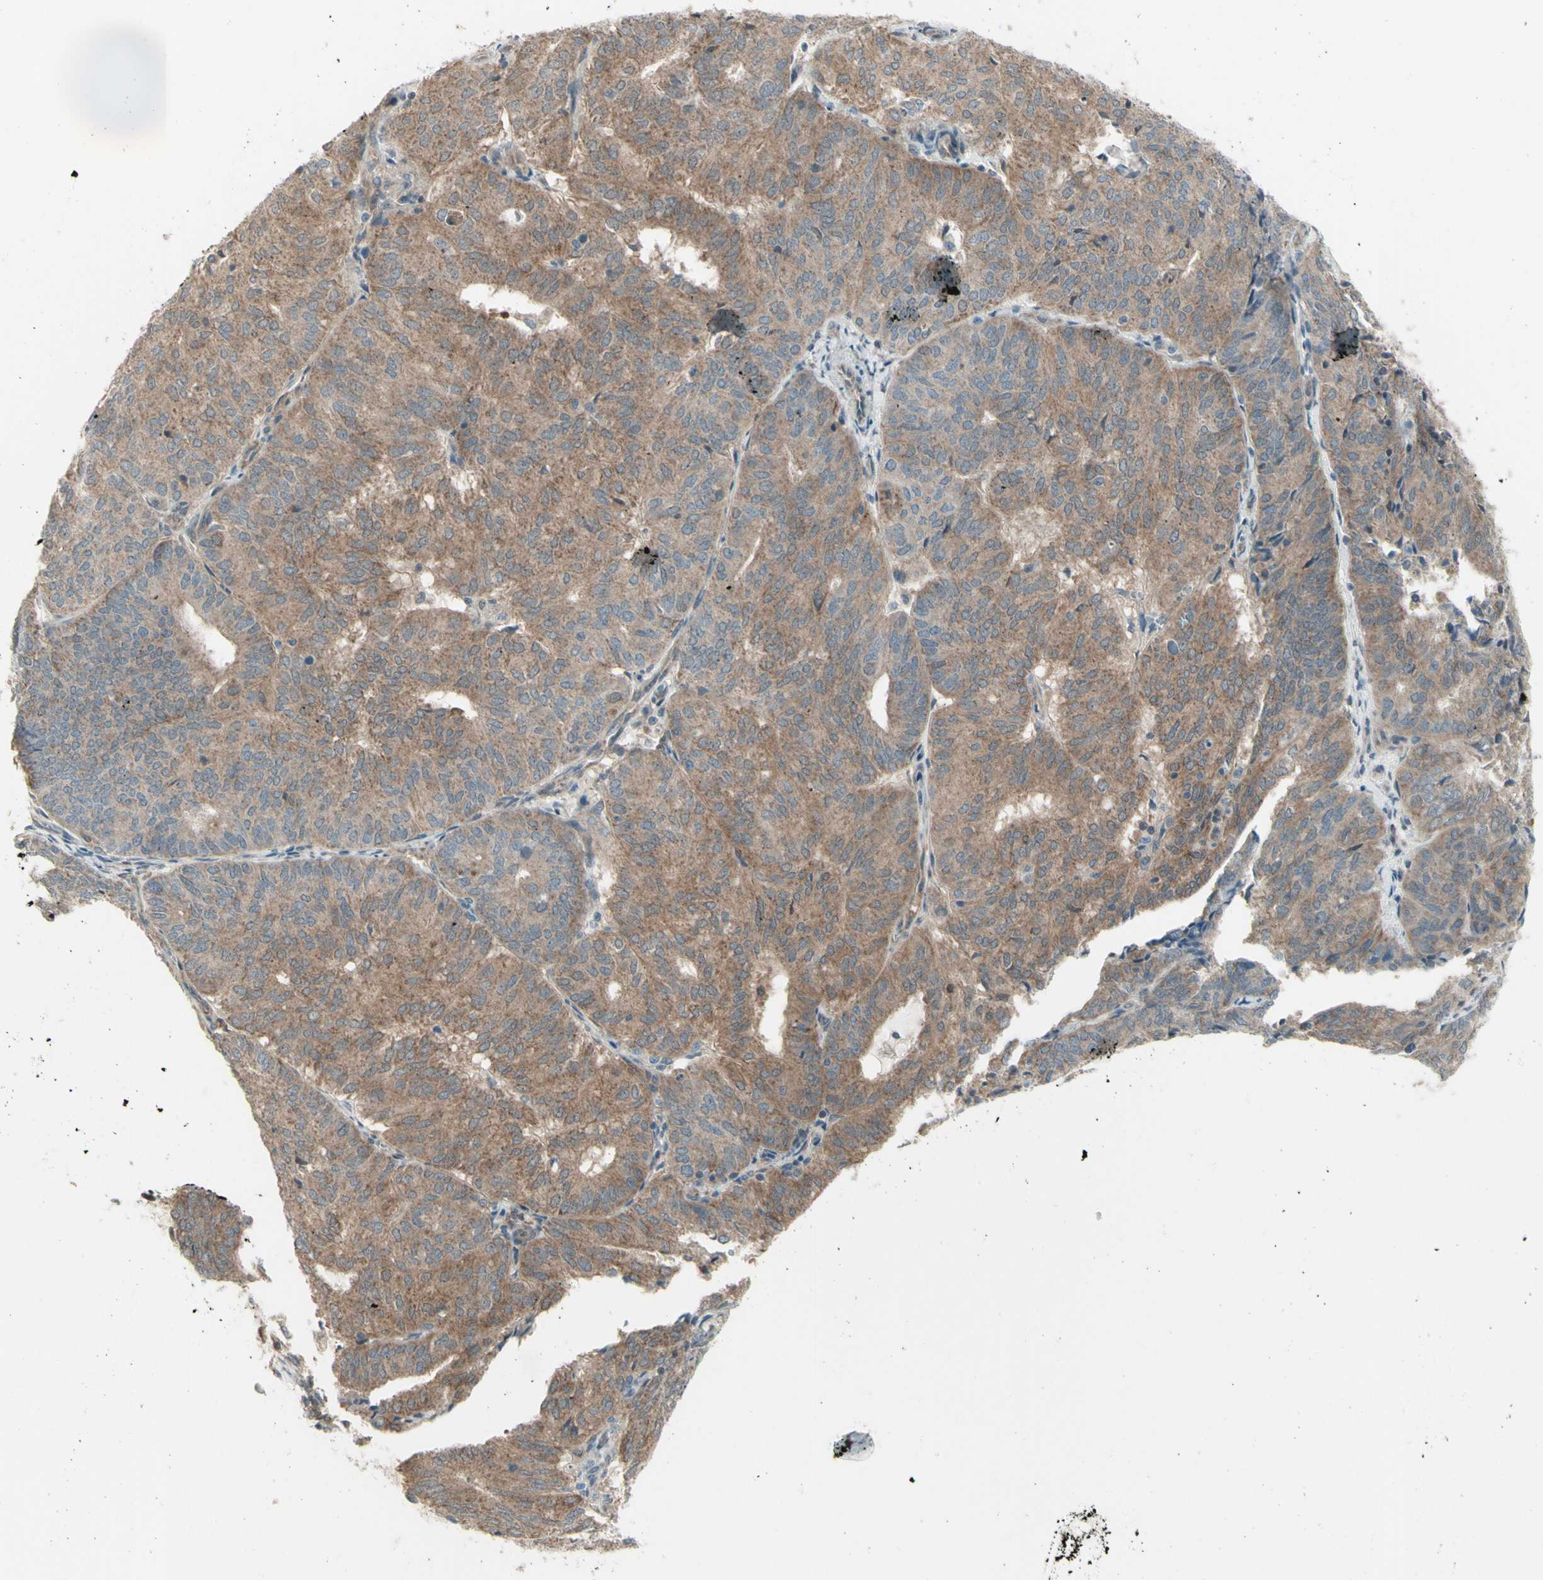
{"staining": {"intensity": "weak", "quantity": "25%-75%", "location": "cytoplasmic/membranous"}, "tissue": "endometrial cancer", "cell_type": "Tumor cells", "image_type": "cancer", "snomed": [{"axis": "morphology", "description": "Adenocarcinoma, NOS"}, {"axis": "topography", "description": "Uterus"}], "caption": "An immunohistochemistry (IHC) photomicrograph of neoplastic tissue is shown. Protein staining in brown labels weak cytoplasmic/membranous positivity in endometrial cancer (adenocarcinoma) within tumor cells.", "gene": "NAXD", "patient": {"sex": "female", "age": 60}}